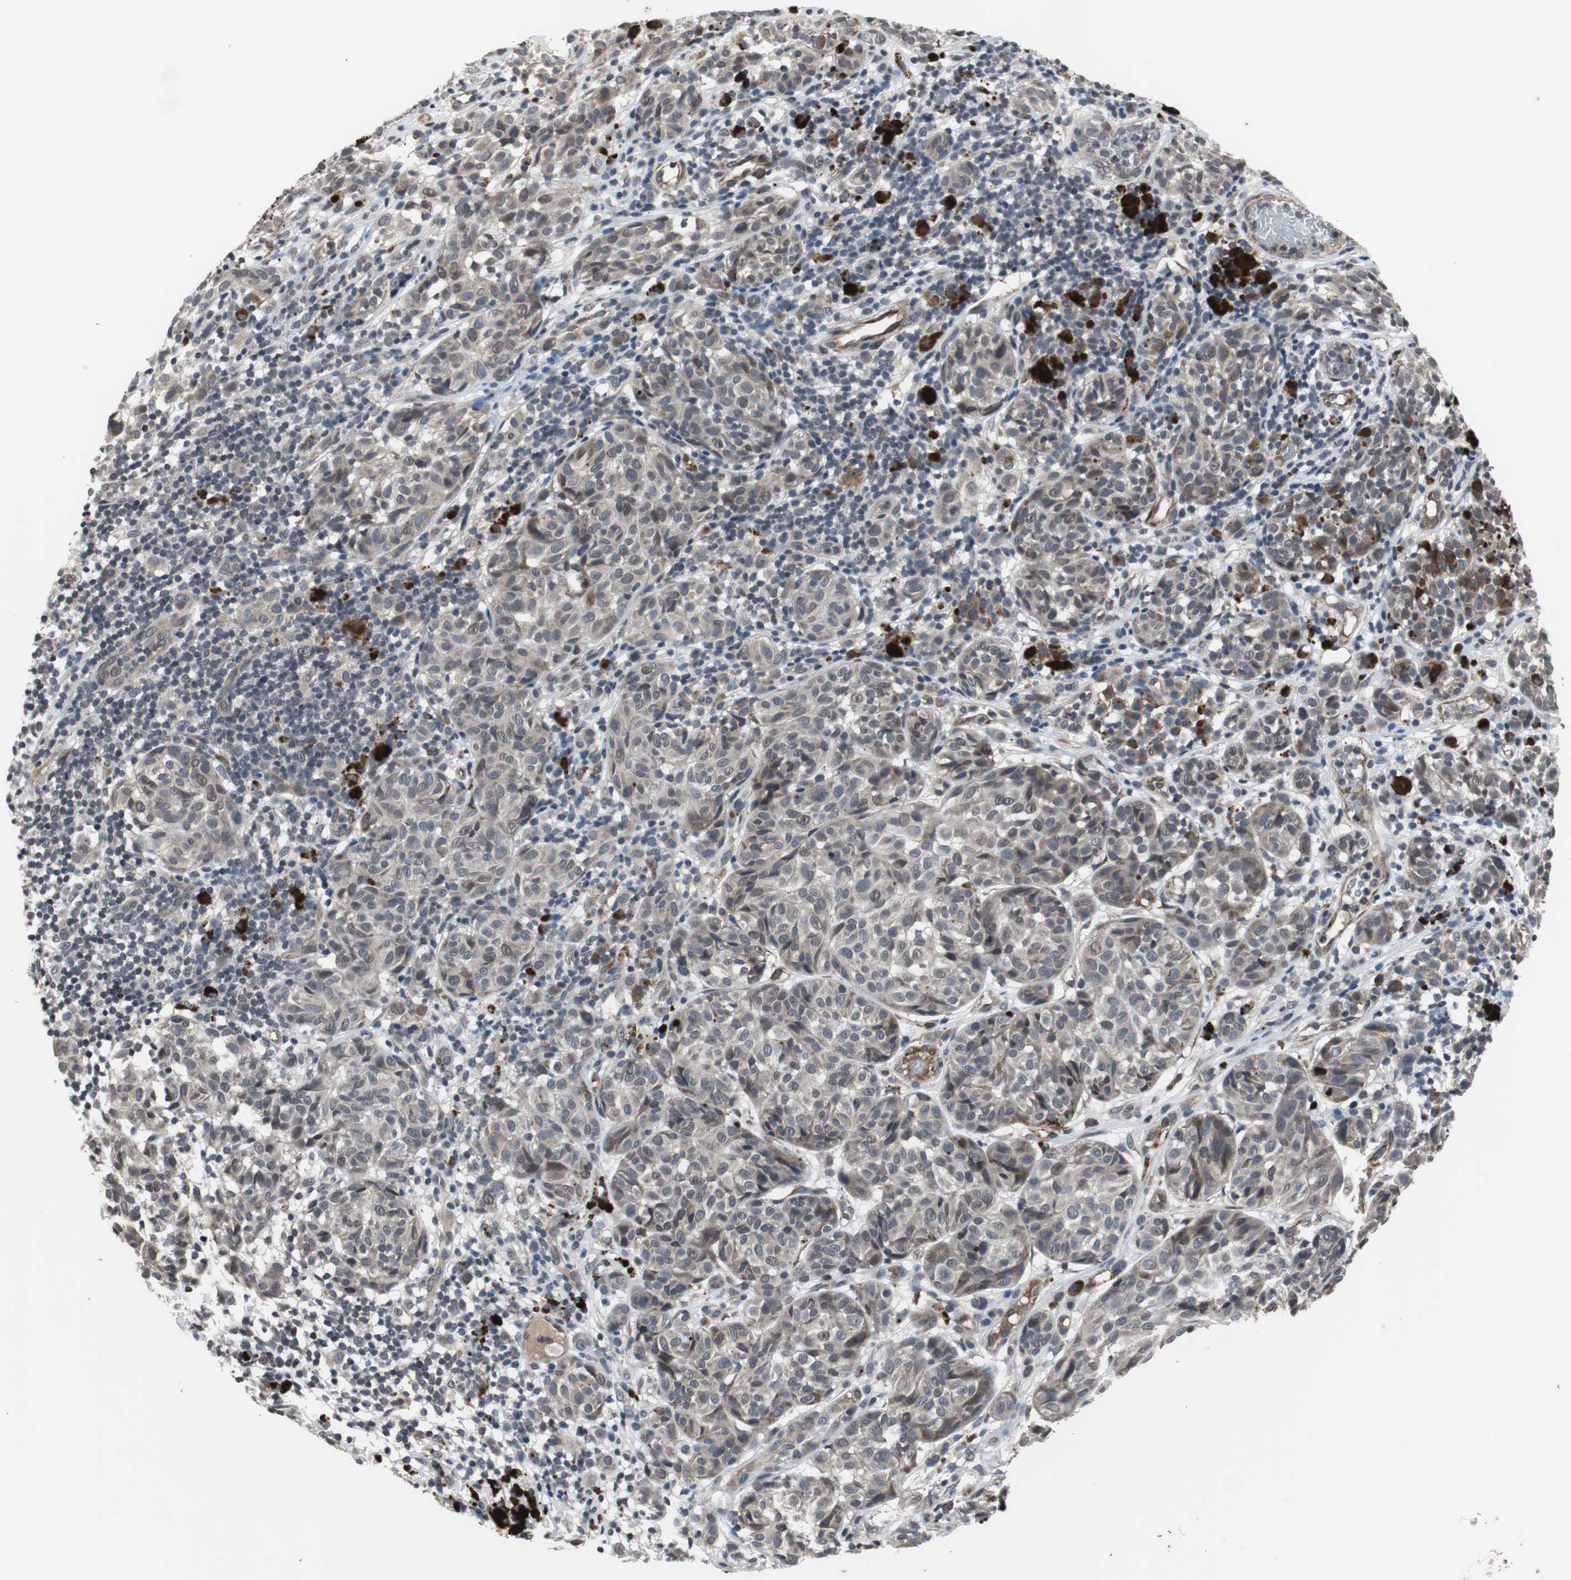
{"staining": {"intensity": "weak", "quantity": ">75%", "location": "cytoplasmic/membranous"}, "tissue": "melanoma", "cell_type": "Tumor cells", "image_type": "cancer", "snomed": [{"axis": "morphology", "description": "Malignant melanoma, NOS"}, {"axis": "topography", "description": "Skin"}], "caption": "Malignant melanoma stained for a protein displays weak cytoplasmic/membranous positivity in tumor cells. (Stains: DAB in brown, nuclei in blue, Microscopy: brightfield microscopy at high magnification).", "gene": "CRADD", "patient": {"sex": "female", "age": 46}}